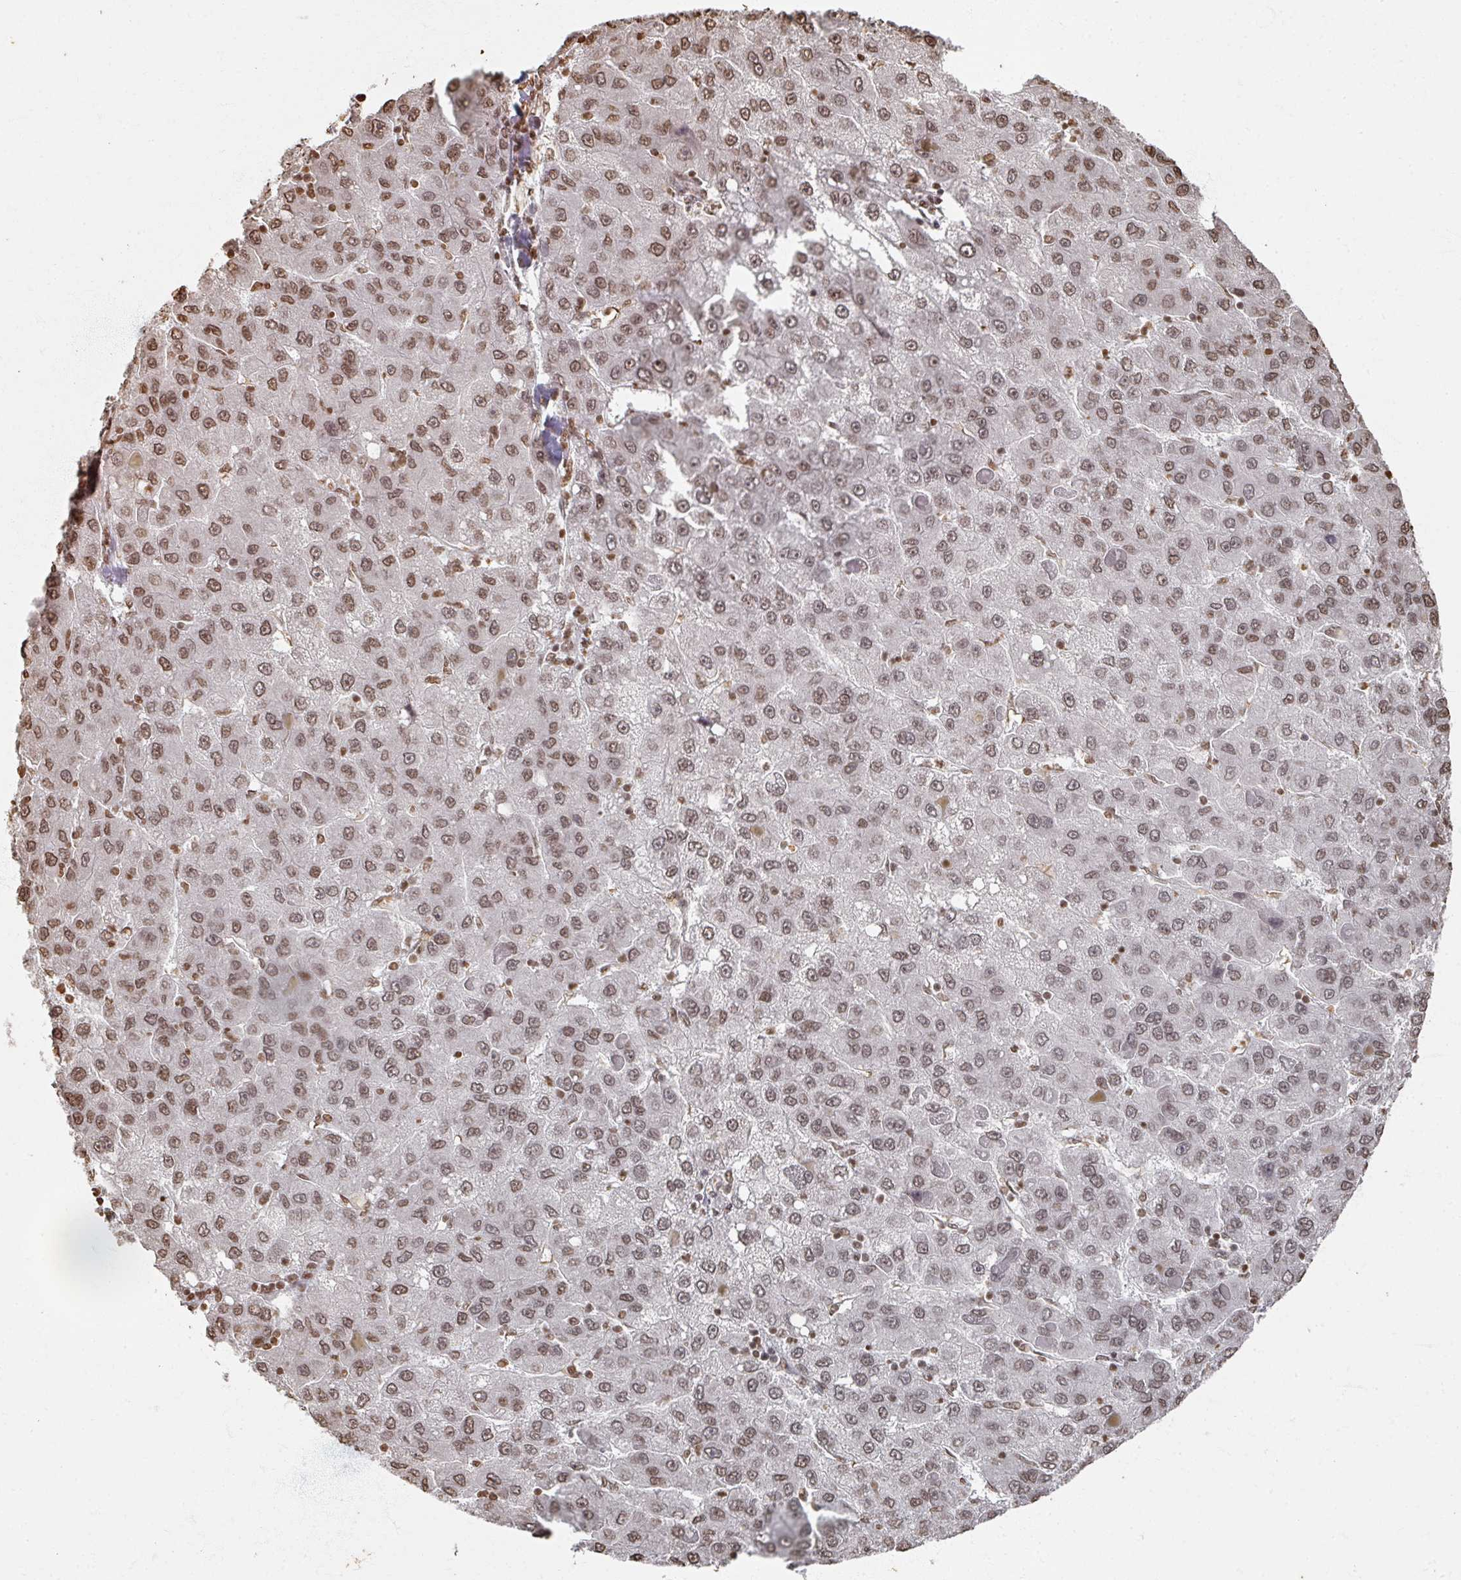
{"staining": {"intensity": "moderate", "quantity": ">75%", "location": "nuclear"}, "tissue": "liver cancer", "cell_type": "Tumor cells", "image_type": "cancer", "snomed": [{"axis": "morphology", "description": "Carcinoma, Hepatocellular, NOS"}, {"axis": "topography", "description": "Liver"}], "caption": "Immunohistochemical staining of human liver cancer reveals medium levels of moderate nuclear protein staining in approximately >75% of tumor cells. (Stains: DAB (3,3'-diaminobenzidine) in brown, nuclei in blue, Microscopy: brightfield microscopy at high magnification).", "gene": "DCUN1D5", "patient": {"sex": "female", "age": 82}}